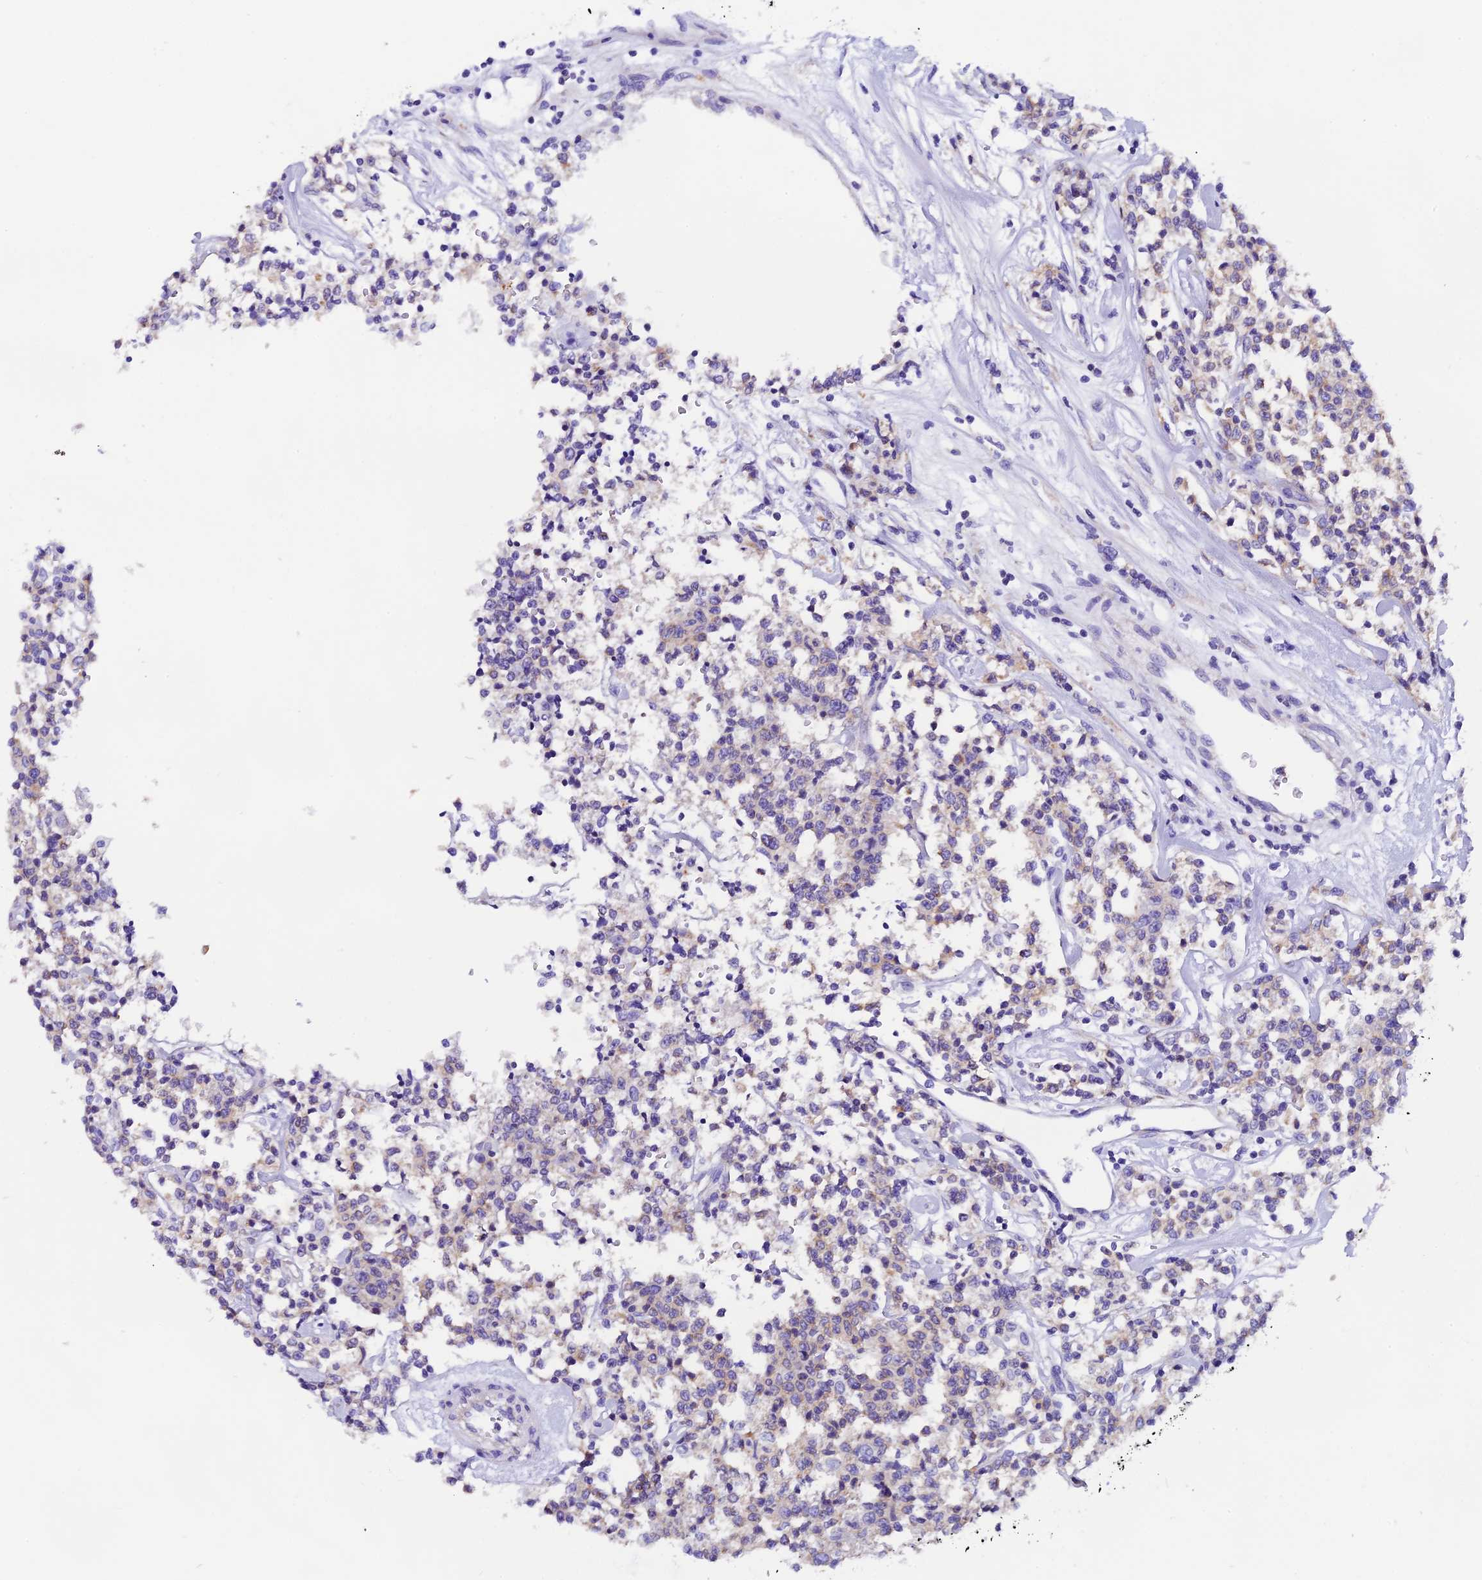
{"staining": {"intensity": "weak", "quantity": "<25%", "location": "cytoplasmic/membranous"}, "tissue": "lymphoma", "cell_type": "Tumor cells", "image_type": "cancer", "snomed": [{"axis": "morphology", "description": "Malignant lymphoma, non-Hodgkin's type, Low grade"}, {"axis": "topography", "description": "Small intestine"}], "caption": "IHC of lymphoma exhibits no positivity in tumor cells.", "gene": "COMTD1", "patient": {"sex": "female", "age": 59}}